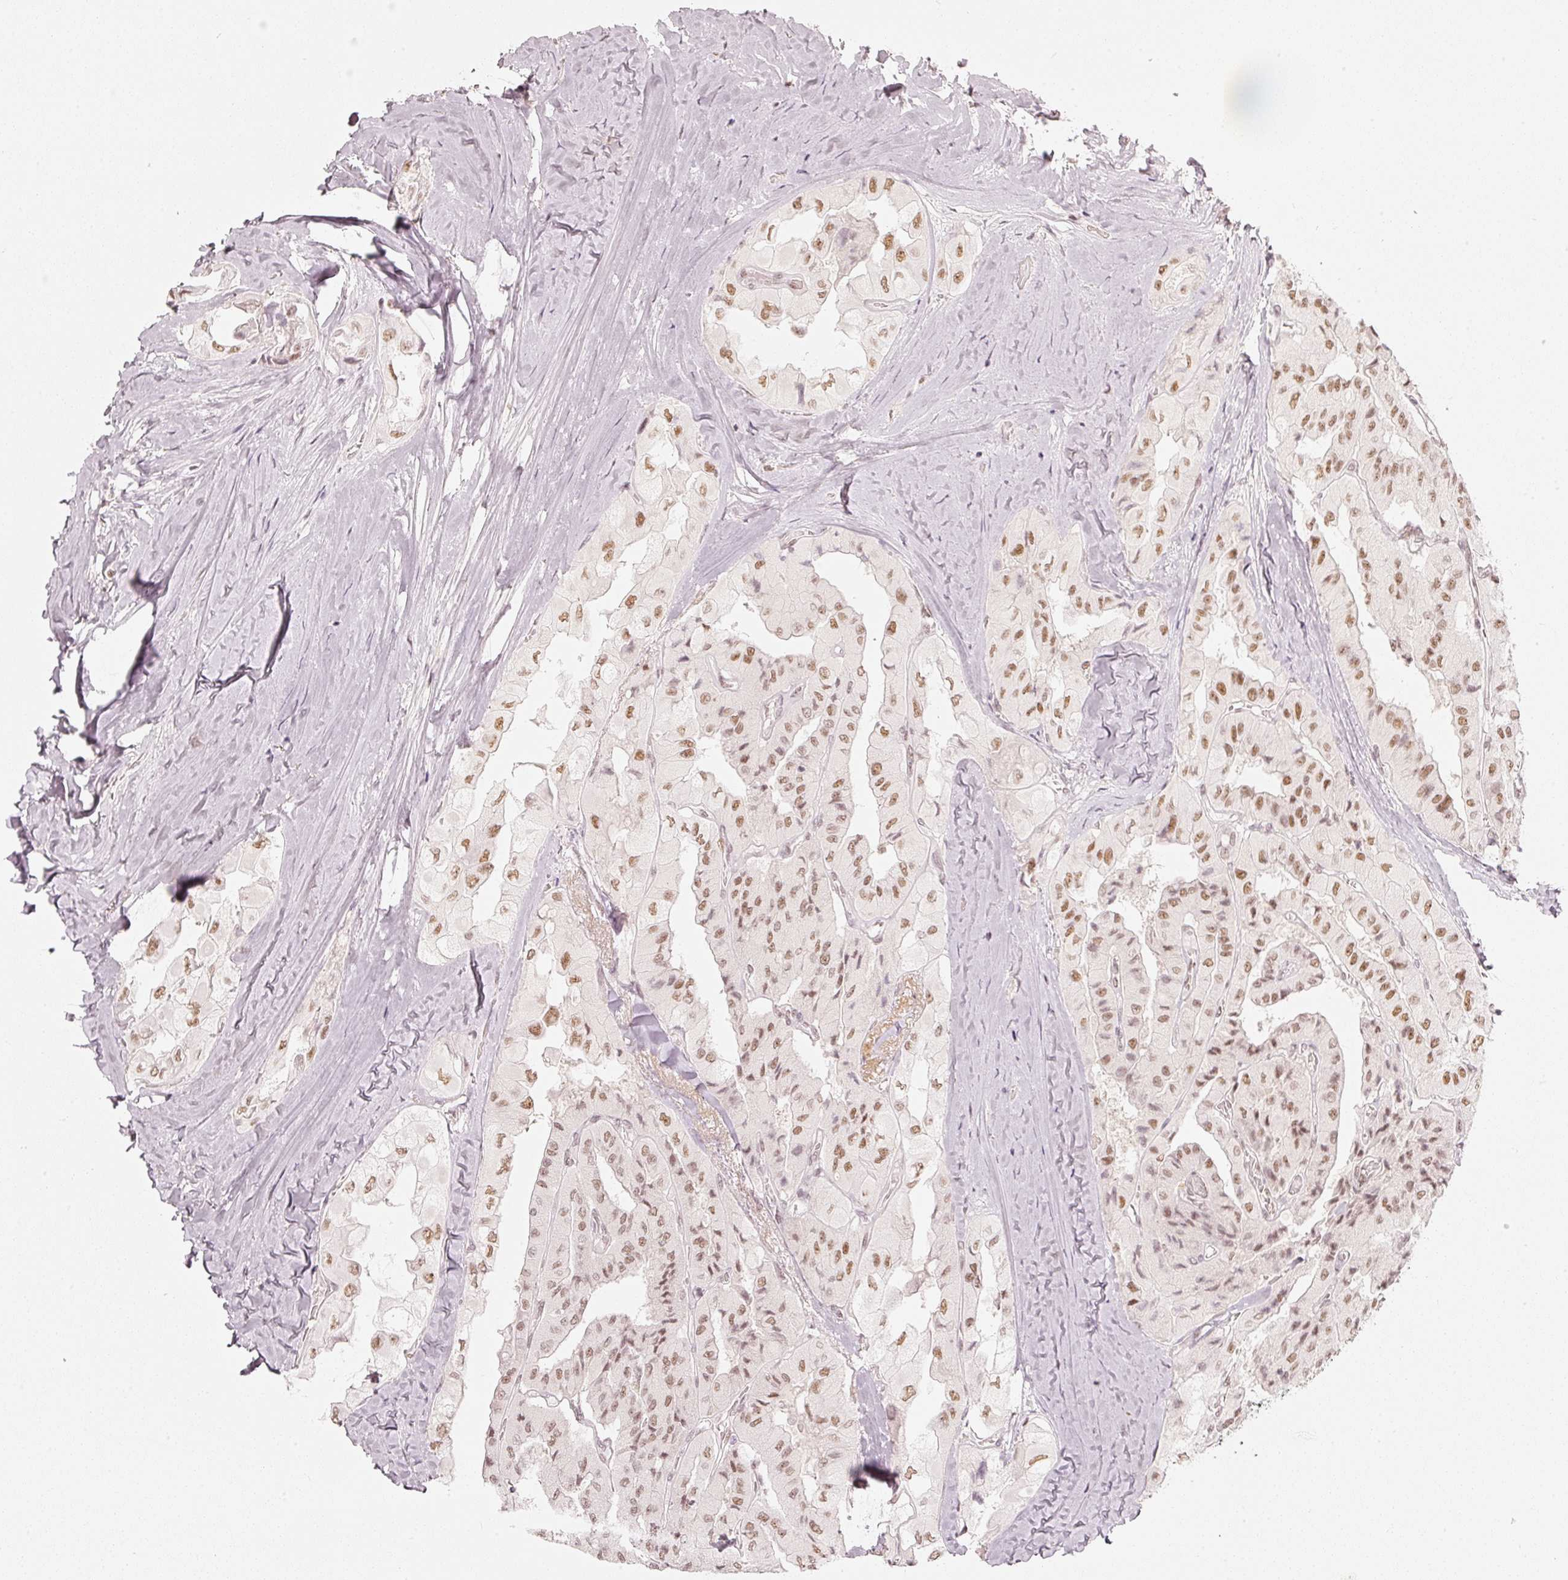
{"staining": {"intensity": "moderate", "quantity": ">75%", "location": "nuclear"}, "tissue": "thyroid cancer", "cell_type": "Tumor cells", "image_type": "cancer", "snomed": [{"axis": "morphology", "description": "Normal tissue, NOS"}, {"axis": "morphology", "description": "Papillary adenocarcinoma, NOS"}, {"axis": "topography", "description": "Thyroid gland"}], "caption": "Brown immunohistochemical staining in human papillary adenocarcinoma (thyroid) reveals moderate nuclear positivity in approximately >75% of tumor cells.", "gene": "PPP1R10", "patient": {"sex": "female", "age": 59}}